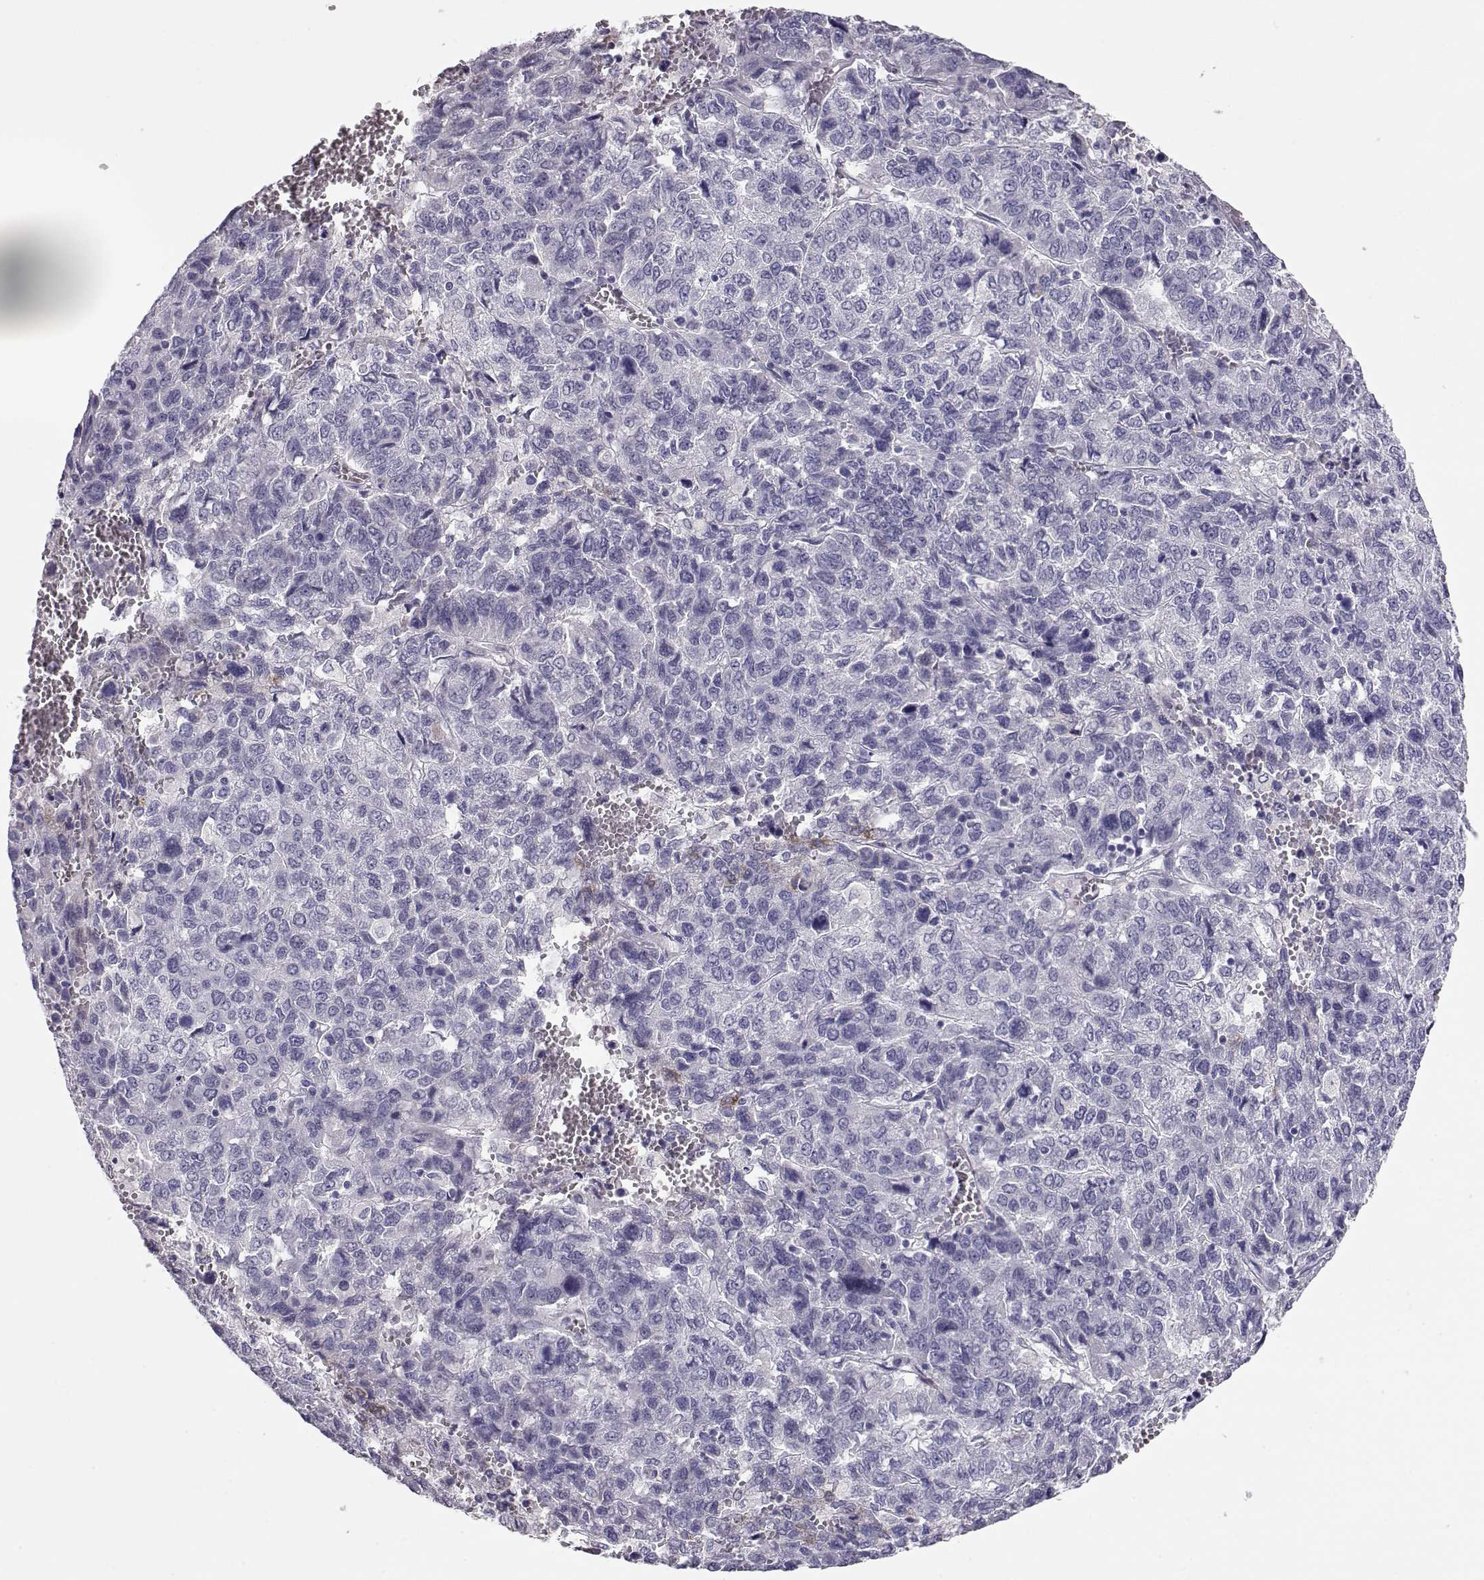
{"staining": {"intensity": "negative", "quantity": "none", "location": "none"}, "tissue": "liver cancer", "cell_type": "Tumor cells", "image_type": "cancer", "snomed": [{"axis": "morphology", "description": "Carcinoma, Hepatocellular, NOS"}, {"axis": "topography", "description": "Liver"}], "caption": "Human liver cancer (hepatocellular carcinoma) stained for a protein using IHC reveals no expression in tumor cells.", "gene": "LAMB3", "patient": {"sex": "male", "age": 69}}